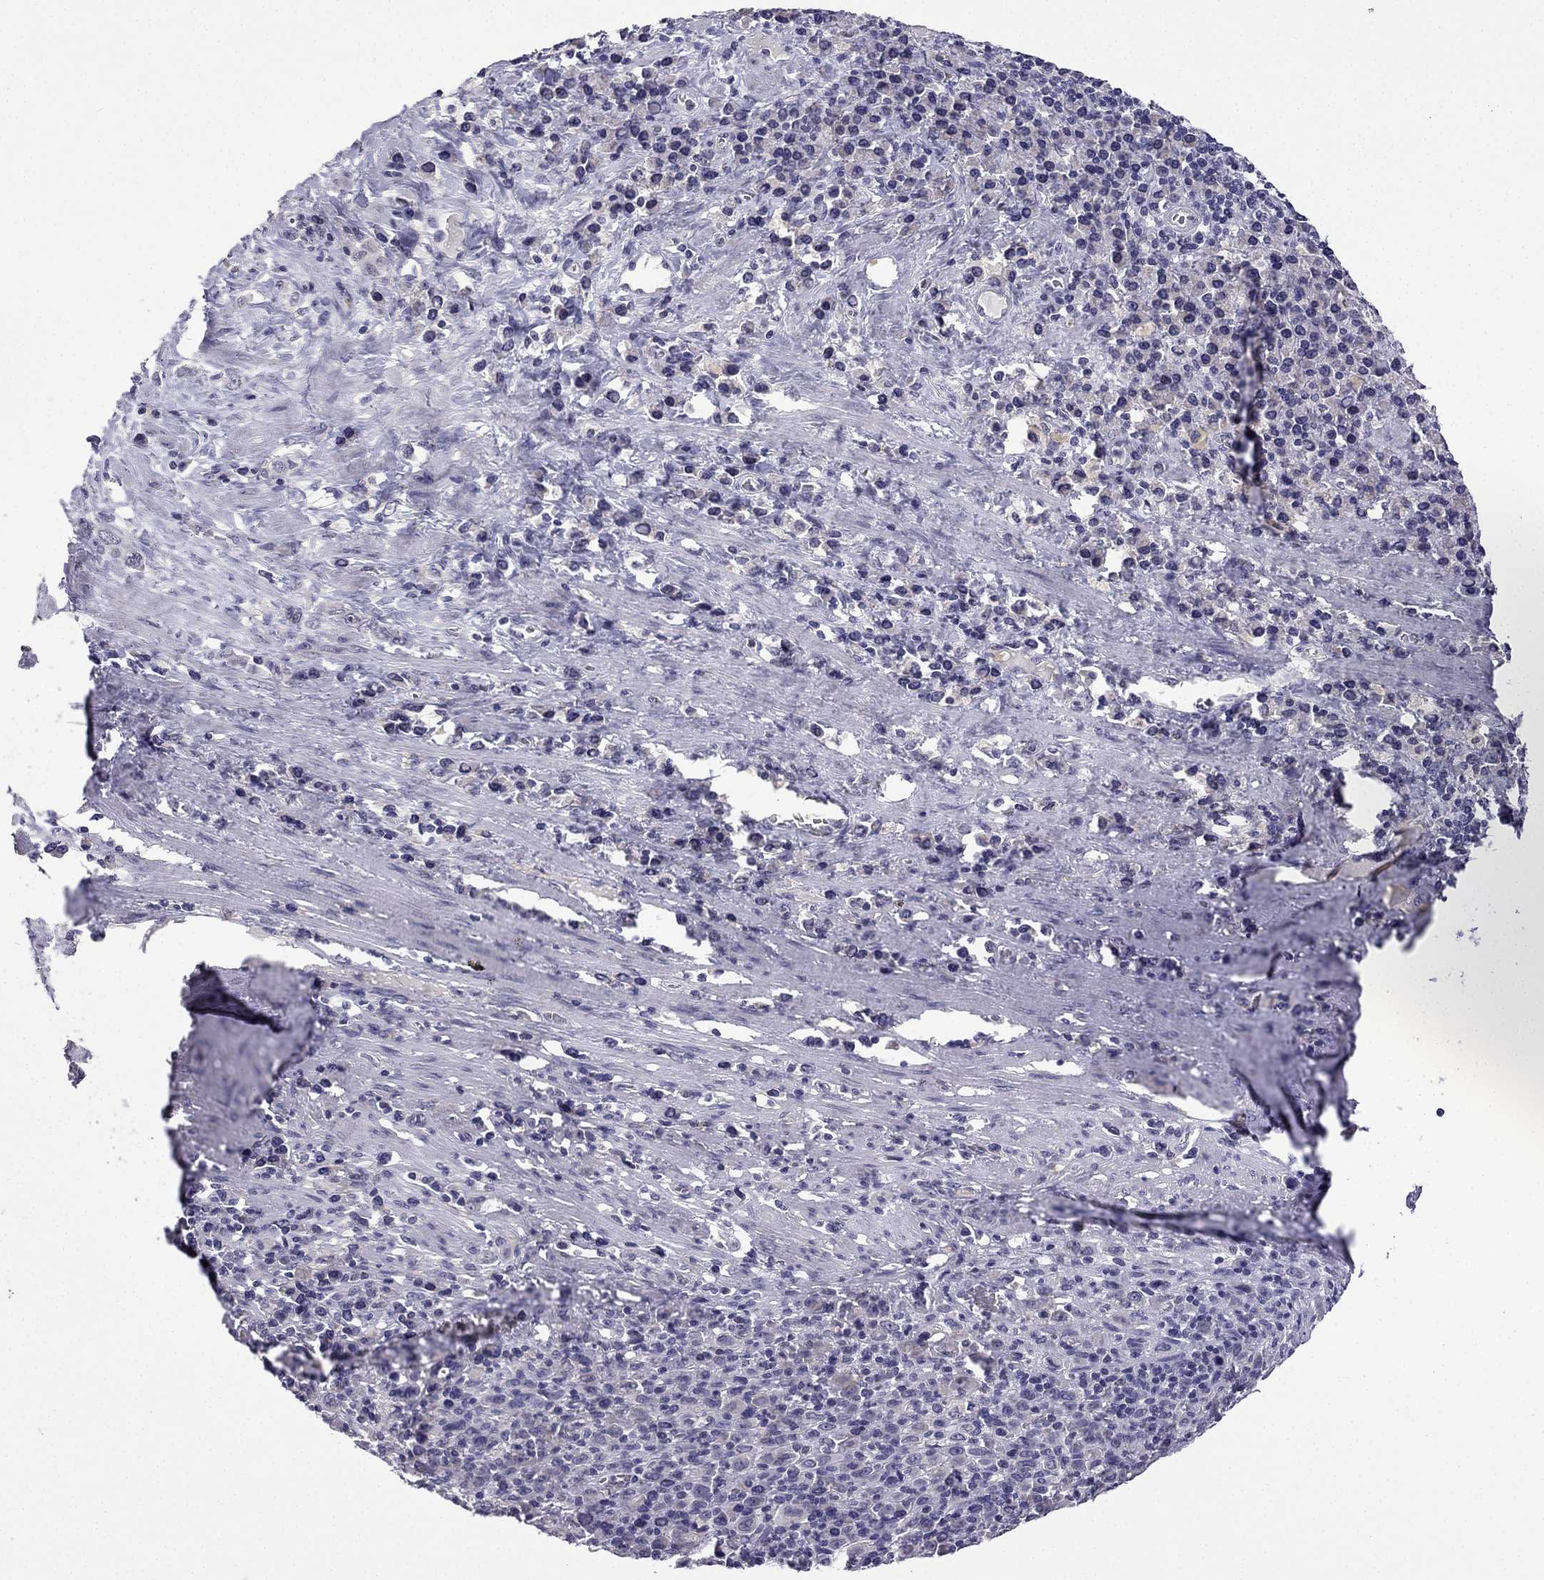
{"staining": {"intensity": "negative", "quantity": "none", "location": "none"}, "tissue": "stomach cancer", "cell_type": "Tumor cells", "image_type": "cancer", "snomed": [{"axis": "morphology", "description": "Adenocarcinoma, NOS"}, {"axis": "topography", "description": "Stomach, upper"}], "caption": "Adenocarcinoma (stomach) was stained to show a protein in brown. There is no significant expression in tumor cells.", "gene": "C5orf49", "patient": {"sex": "male", "age": 75}}